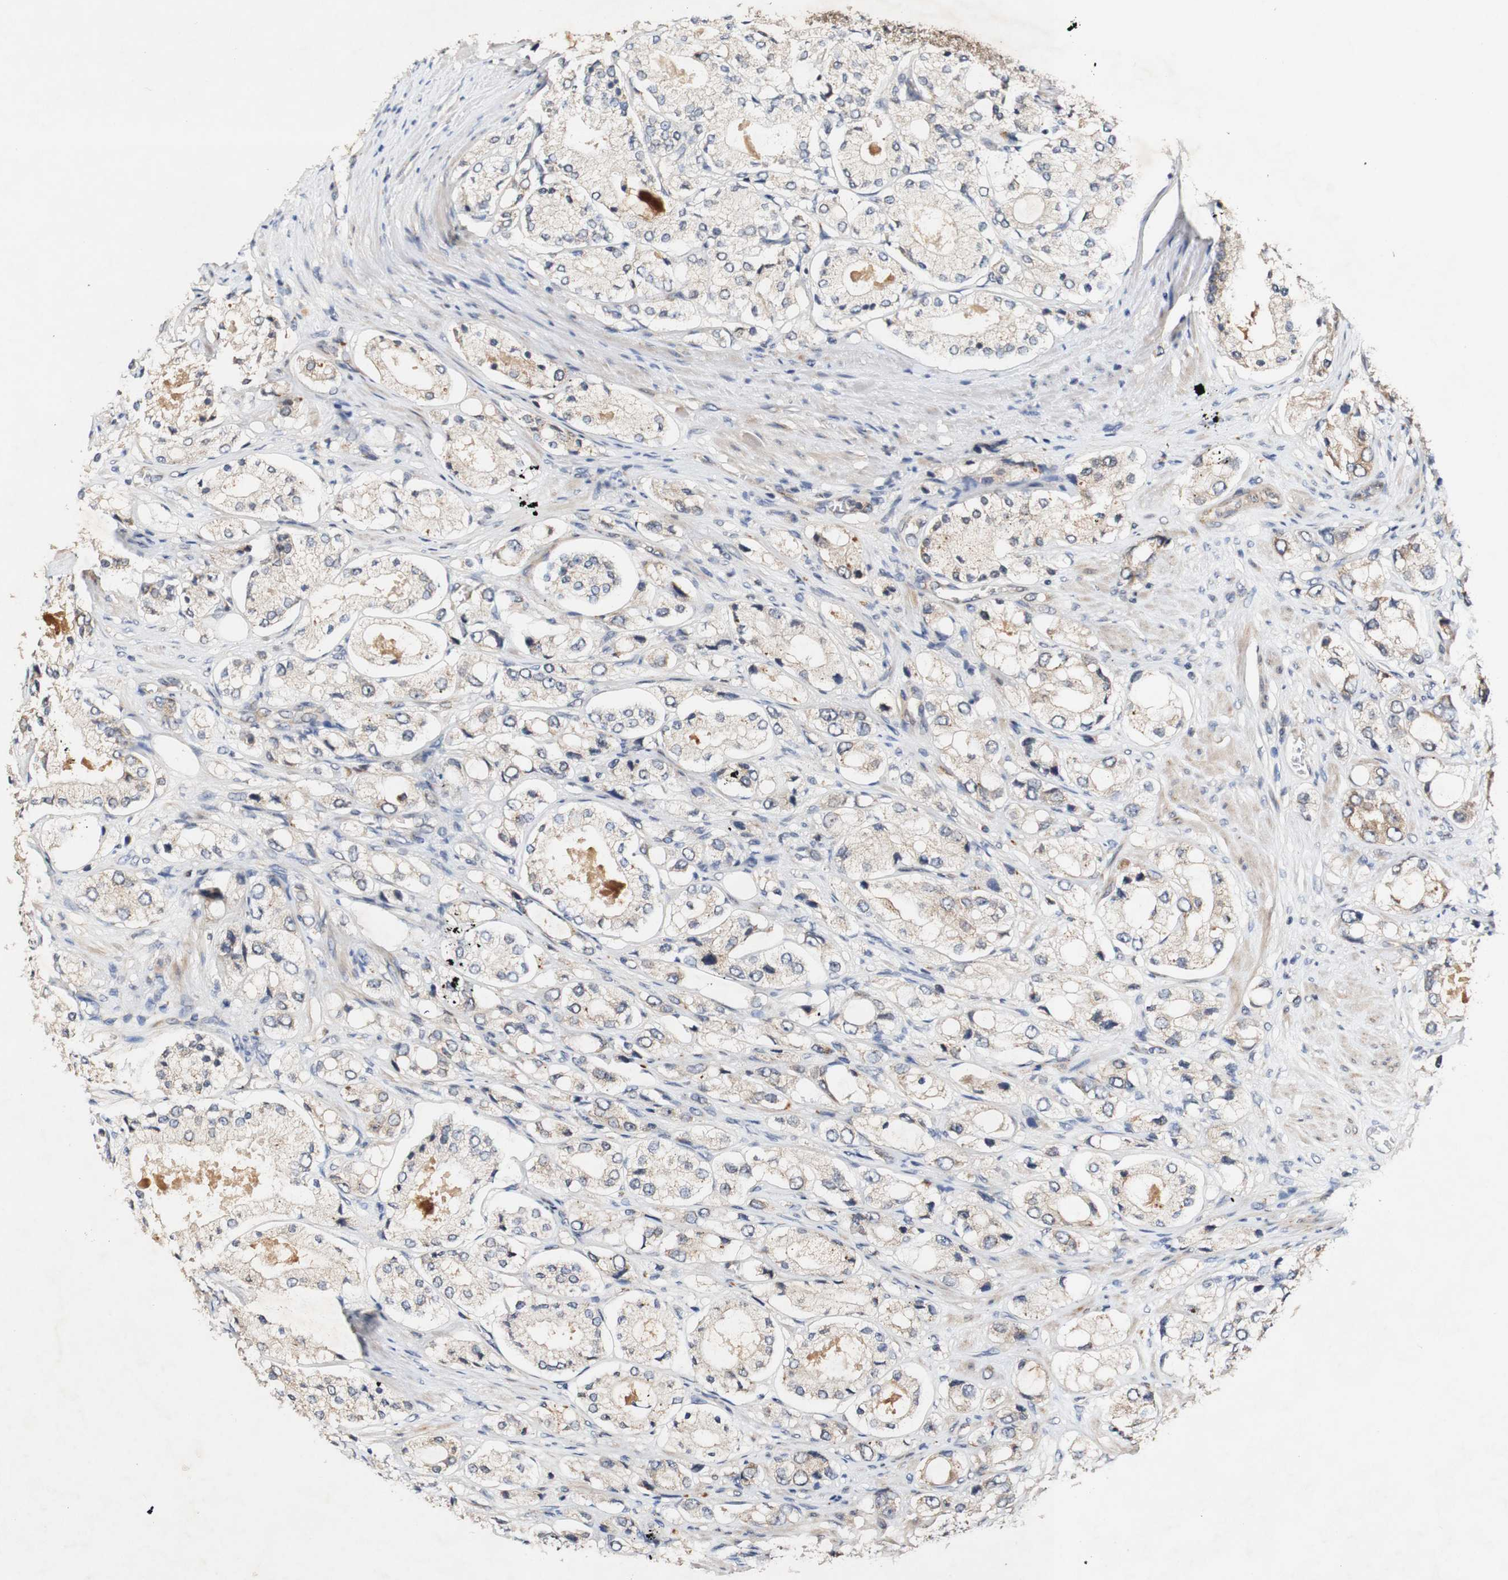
{"staining": {"intensity": "weak", "quantity": ">75%", "location": "cytoplasmic/membranous"}, "tissue": "prostate cancer", "cell_type": "Tumor cells", "image_type": "cancer", "snomed": [{"axis": "morphology", "description": "Adenocarcinoma, High grade"}, {"axis": "topography", "description": "Prostate"}], "caption": "Immunohistochemistry (IHC) histopathology image of high-grade adenocarcinoma (prostate) stained for a protein (brown), which exhibits low levels of weak cytoplasmic/membranous staining in approximately >75% of tumor cells.", "gene": "PIN1", "patient": {"sex": "male", "age": 65}}